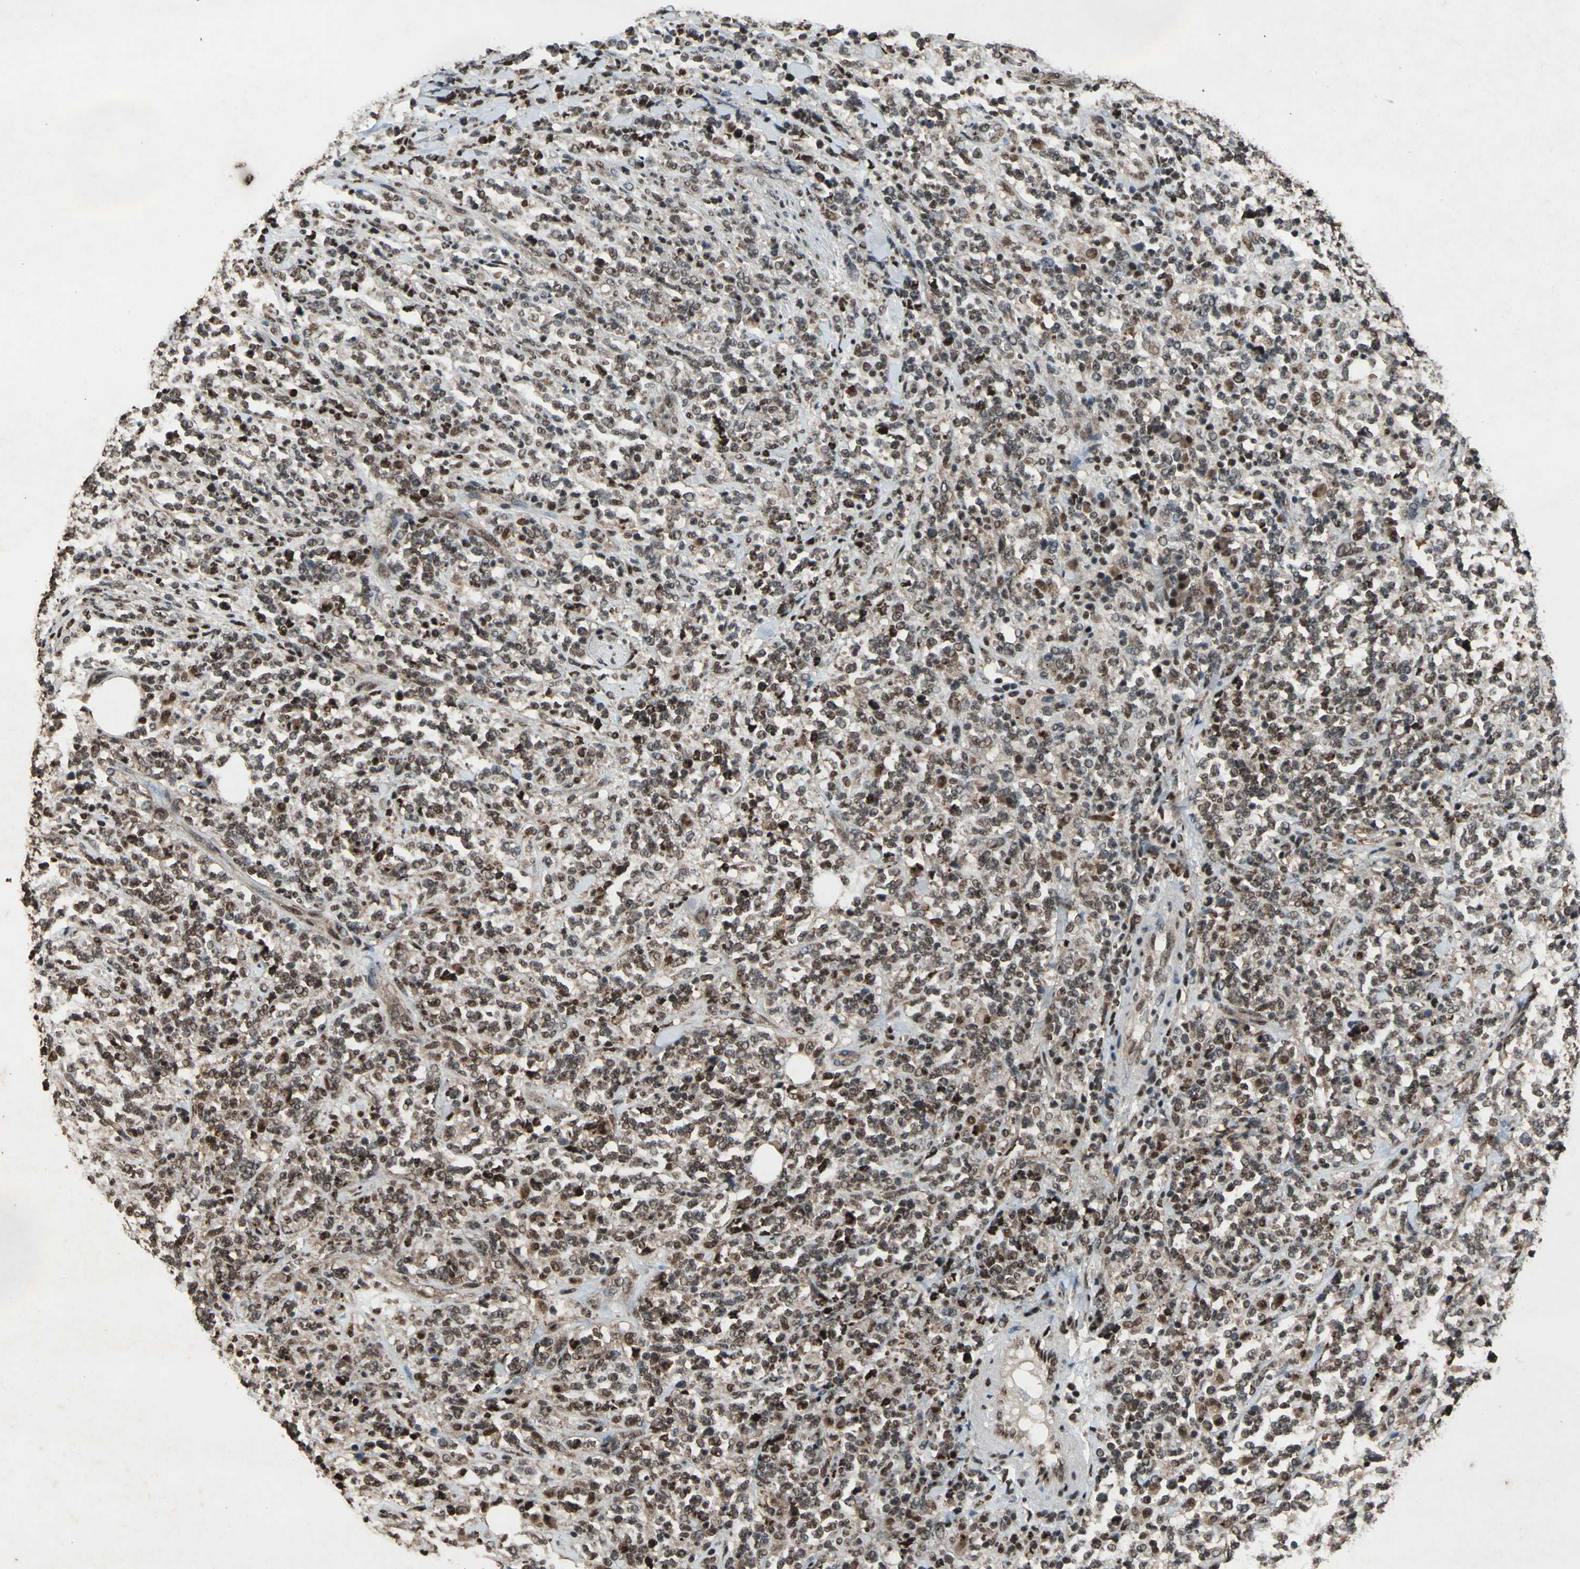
{"staining": {"intensity": "moderate", "quantity": ">75%", "location": "nuclear"}, "tissue": "lymphoma", "cell_type": "Tumor cells", "image_type": "cancer", "snomed": [{"axis": "morphology", "description": "Malignant lymphoma, non-Hodgkin's type, High grade"}, {"axis": "topography", "description": "Soft tissue"}], "caption": "A brown stain labels moderate nuclear staining of a protein in high-grade malignant lymphoma, non-Hodgkin's type tumor cells. The protein is shown in brown color, while the nuclei are stained blue.", "gene": "ANP32A", "patient": {"sex": "male", "age": 18}}